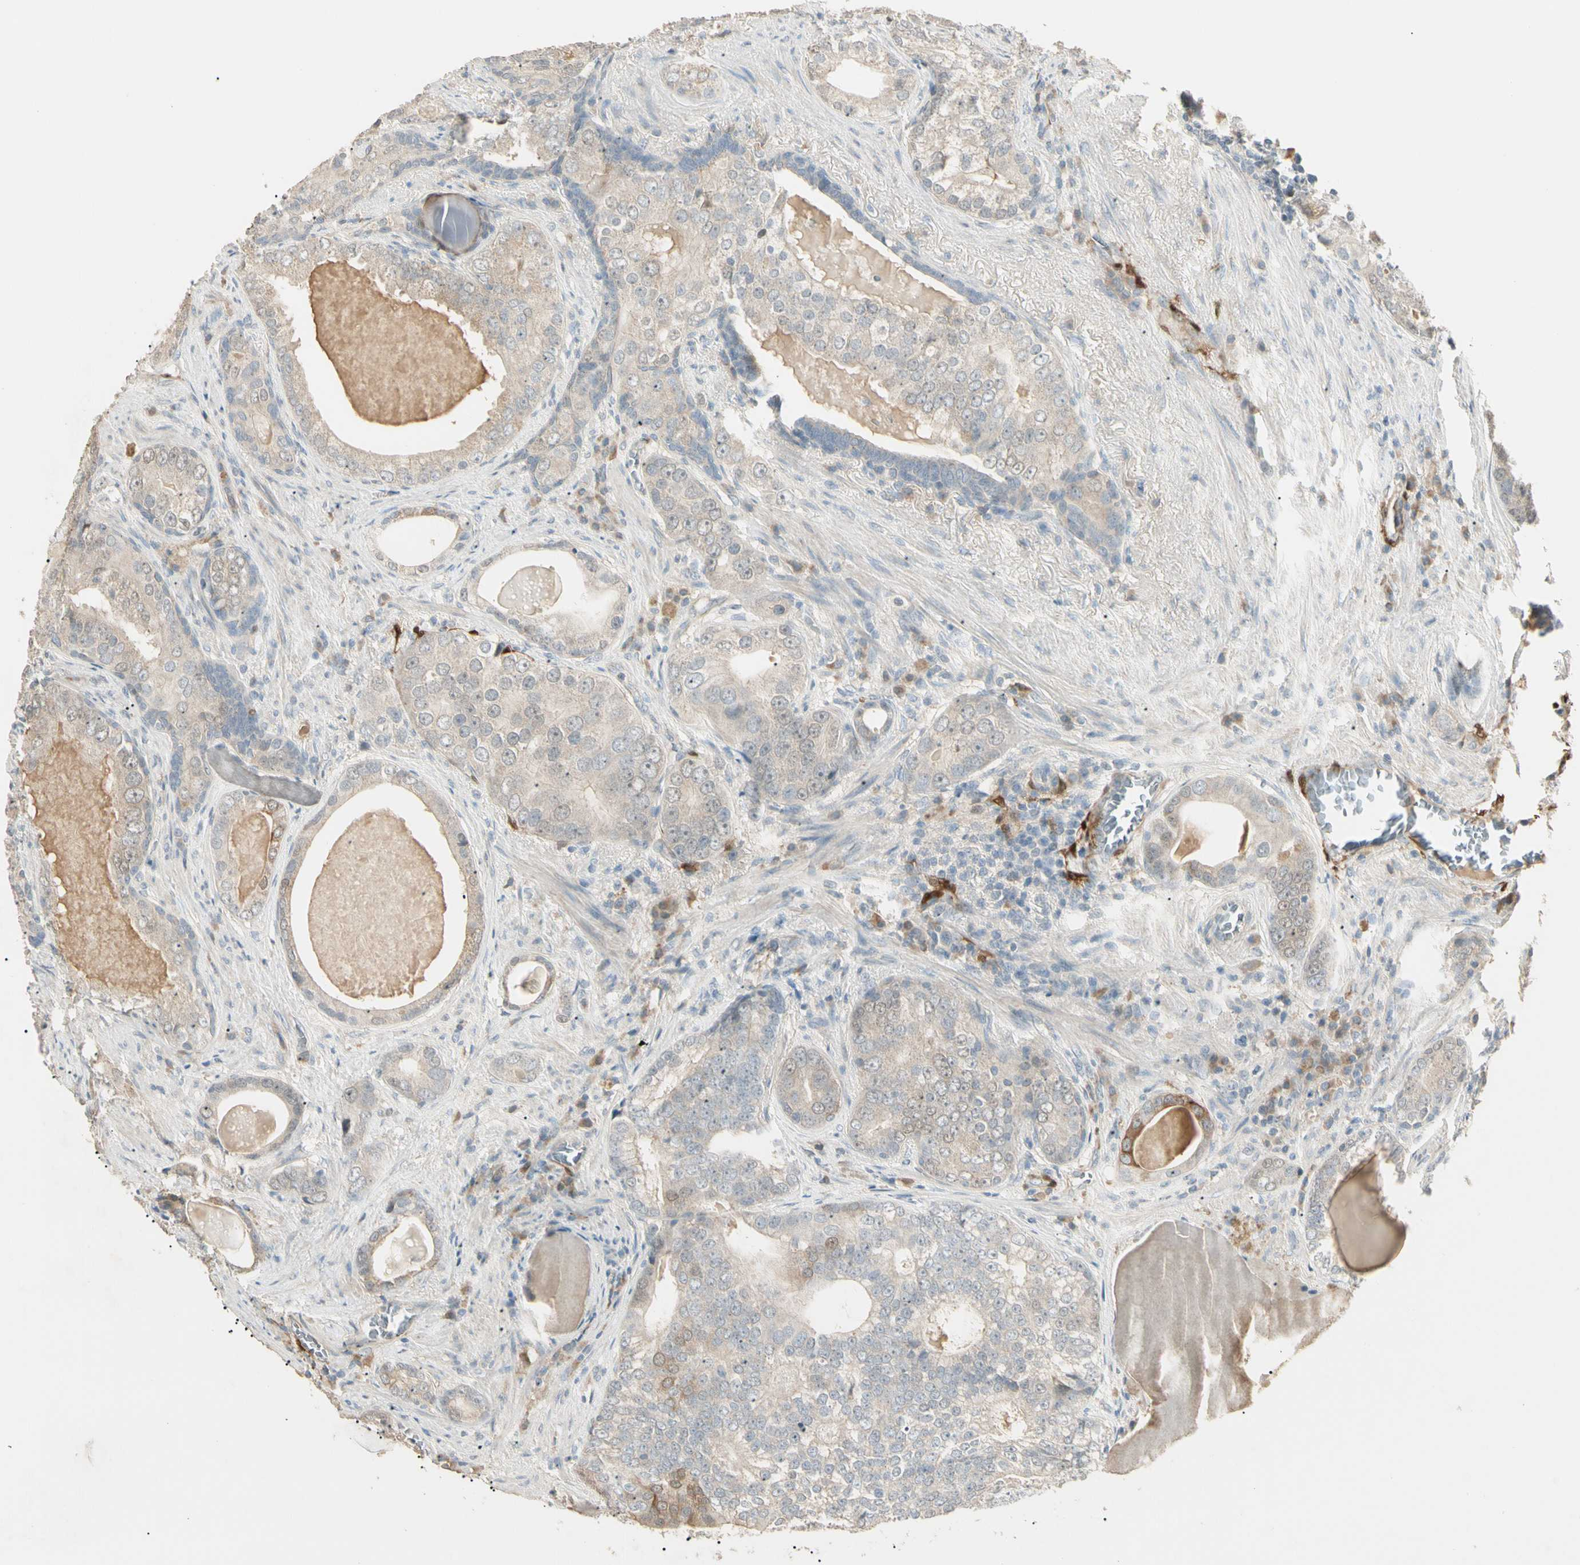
{"staining": {"intensity": "moderate", "quantity": "<25%", "location": "cytoplasmic/membranous"}, "tissue": "prostate cancer", "cell_type": "Tumor cells", "image_type": "cancer", "snomed": [{"axis": "morphology", "description": "Adenocarcinoma, High grade"}, {"axis": "topography", "description": "Prostate"}], "caption": "Protein expression analysis of prostate adenocarcinoma (high-grade) demonstrates moderate cytoplasmic/membranous staining in approximately <25% of tumor cells. Using DAB (3,3'-diaminobenzidine) (brown) and hematoxylin (blue) stains, captured at high magnification using brightfield microscopy.", "gene": "GNE", "patient": {"sex": "male", "age": 66}}